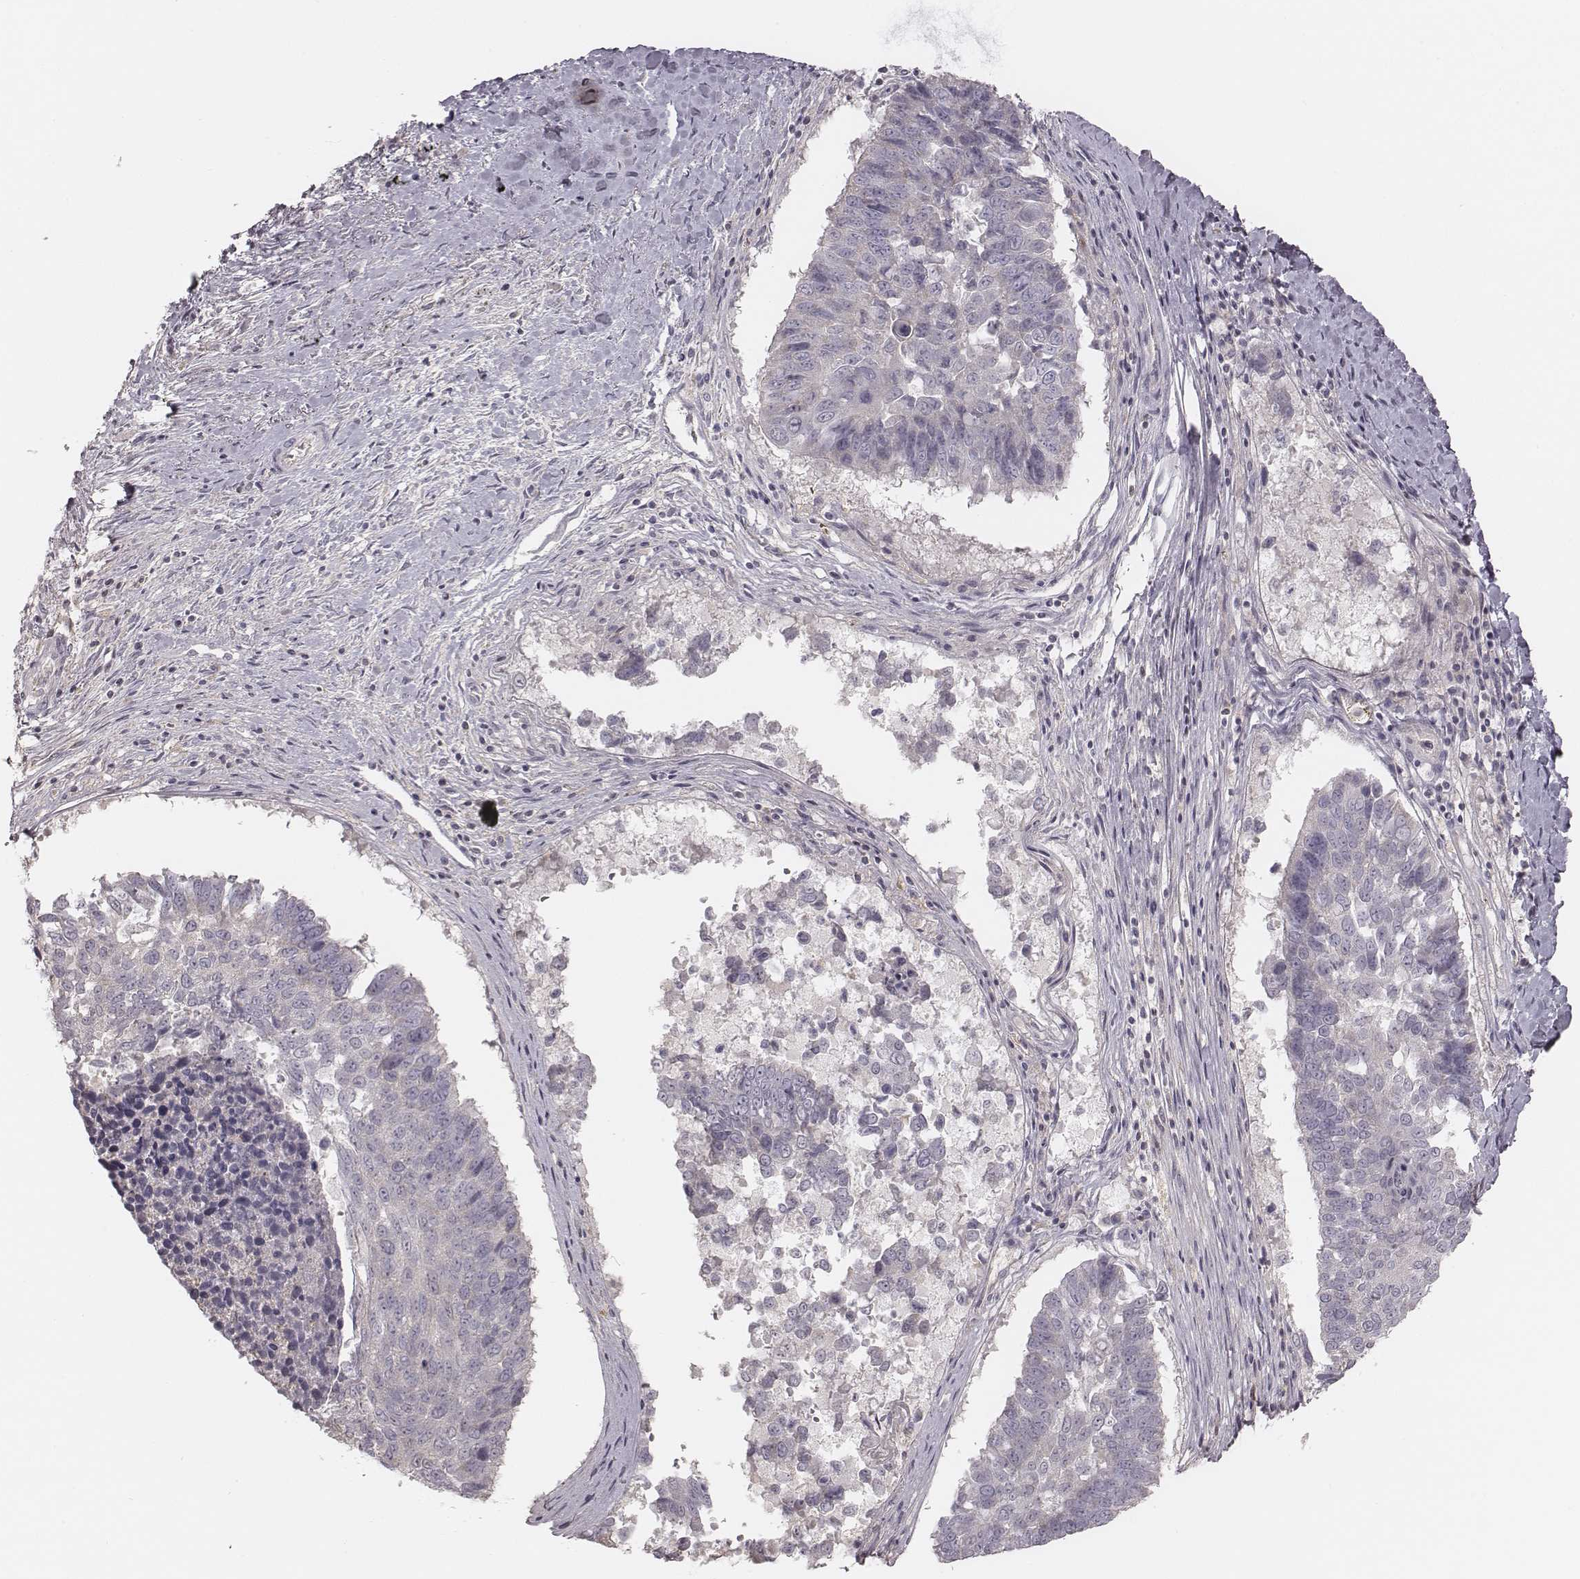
{"staining": {"intensity": "negative", "quantity": "none", "location": "none"}, "tissue": "lung cancer", "cell_type": "Tumor cells", "image_type": "cancer", "snomed": [{"axis": "morphology", "description": "Squamous cell carcinoma, NOS"}, {"axis": "topography", "description": "Lung"}], "caption": "The immunohistochemistry (IHC) micrograph has no significant positivity in tumor cells of lung squamous cell carcinoma tissue.", "gene": "TDRD5", "patient": {"sex": "male", "age": 73}}